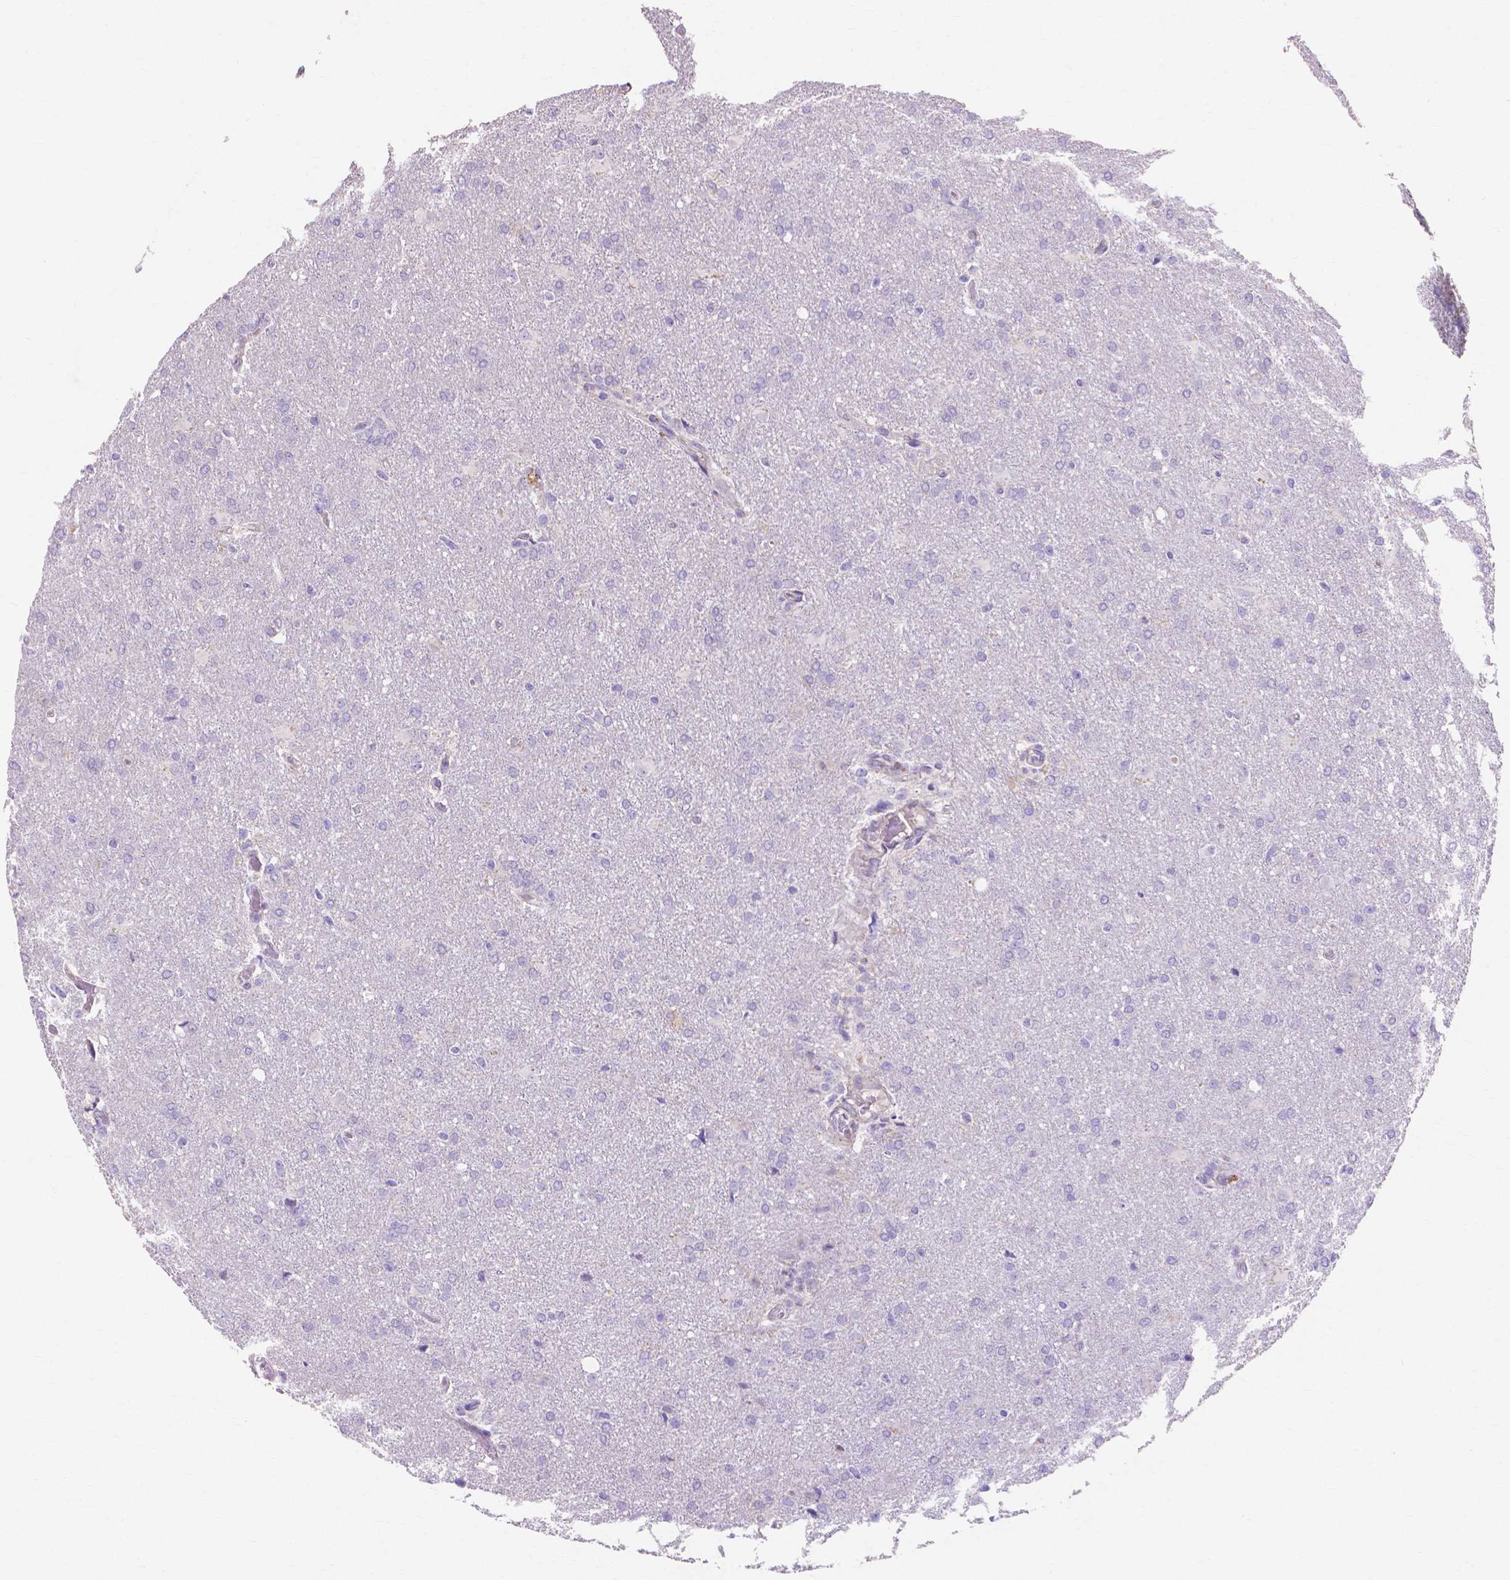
{"staining": {"intensity": "negative", "quantity": "none", "location": "none"}, "tissue": "glioma", "cell_type": "Tumor cells", "image_type": "cancer", "snomed": [{"axis": "morphology", "description": "Glioma, malignant, High grade"}, {"axis": "topography", "description": "Brain"}], "caption": "High power microscopy image of an IHC micrograph of malignant glioma (high-grade), revealing no significant staining in tumor cells.", "gene": "MBLAC1", "patient": {"sex": "male", "age": 68}}